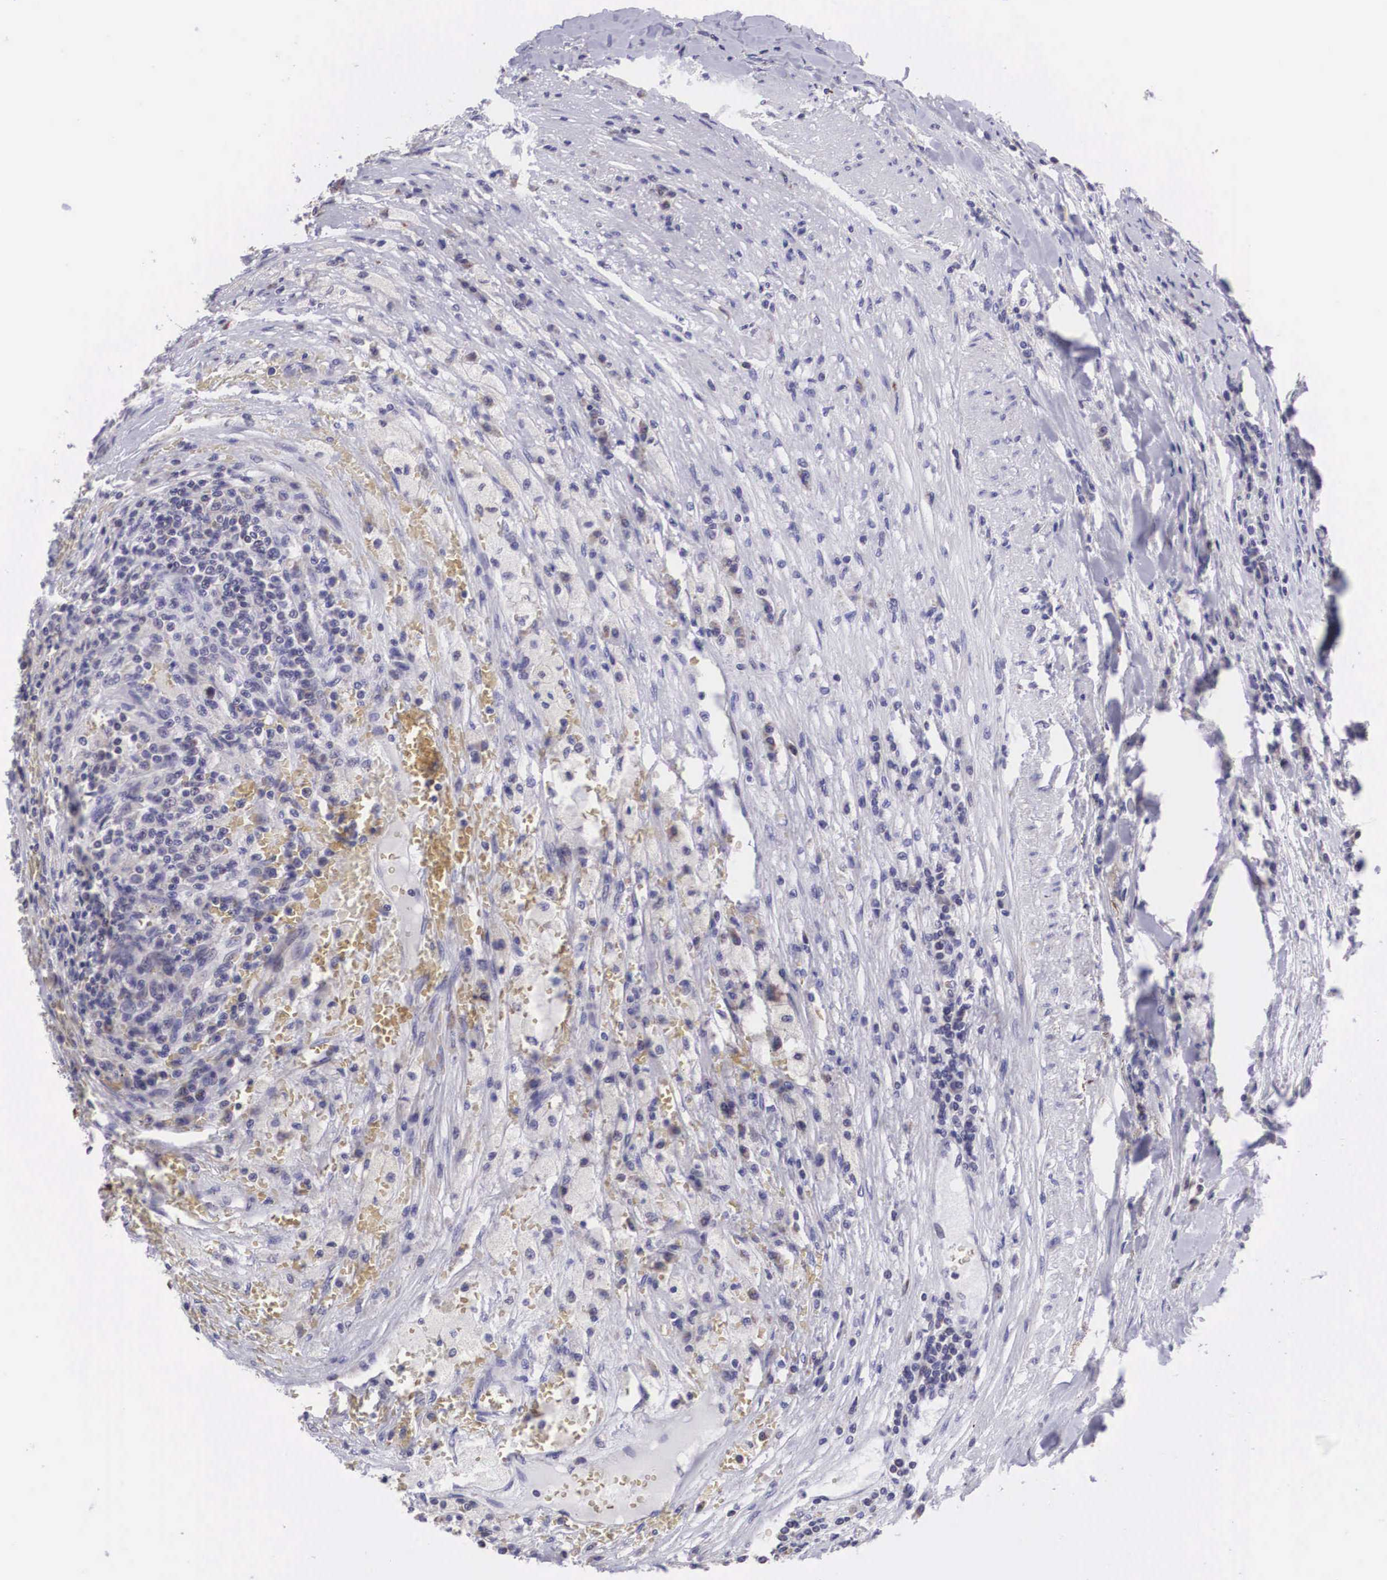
{"staining": {"intensity": "moderate", "quantity": "25%-75%", "location": "cytoplasmic/membranous"}, "tissue": "renal cancer", "cell_type": "Tumor cells", "image_type": "cancer", "snomed": [{"axis": "morphology", "description": "Normal tissue, NOS"}, {"axis": "morphology", "description": "Adenocarcinoma, NOS"}, {"axis": "topography", "description": "Kidney"}], "caption": "Tumor cells exhibit medium levels of moderate cytoplasmic/membranous expression in about 25%-75% of cells in human renal cancer (adenocarcinoma).", "gene": "ARG2", "patient": {"sex": "male", "age": 71}}